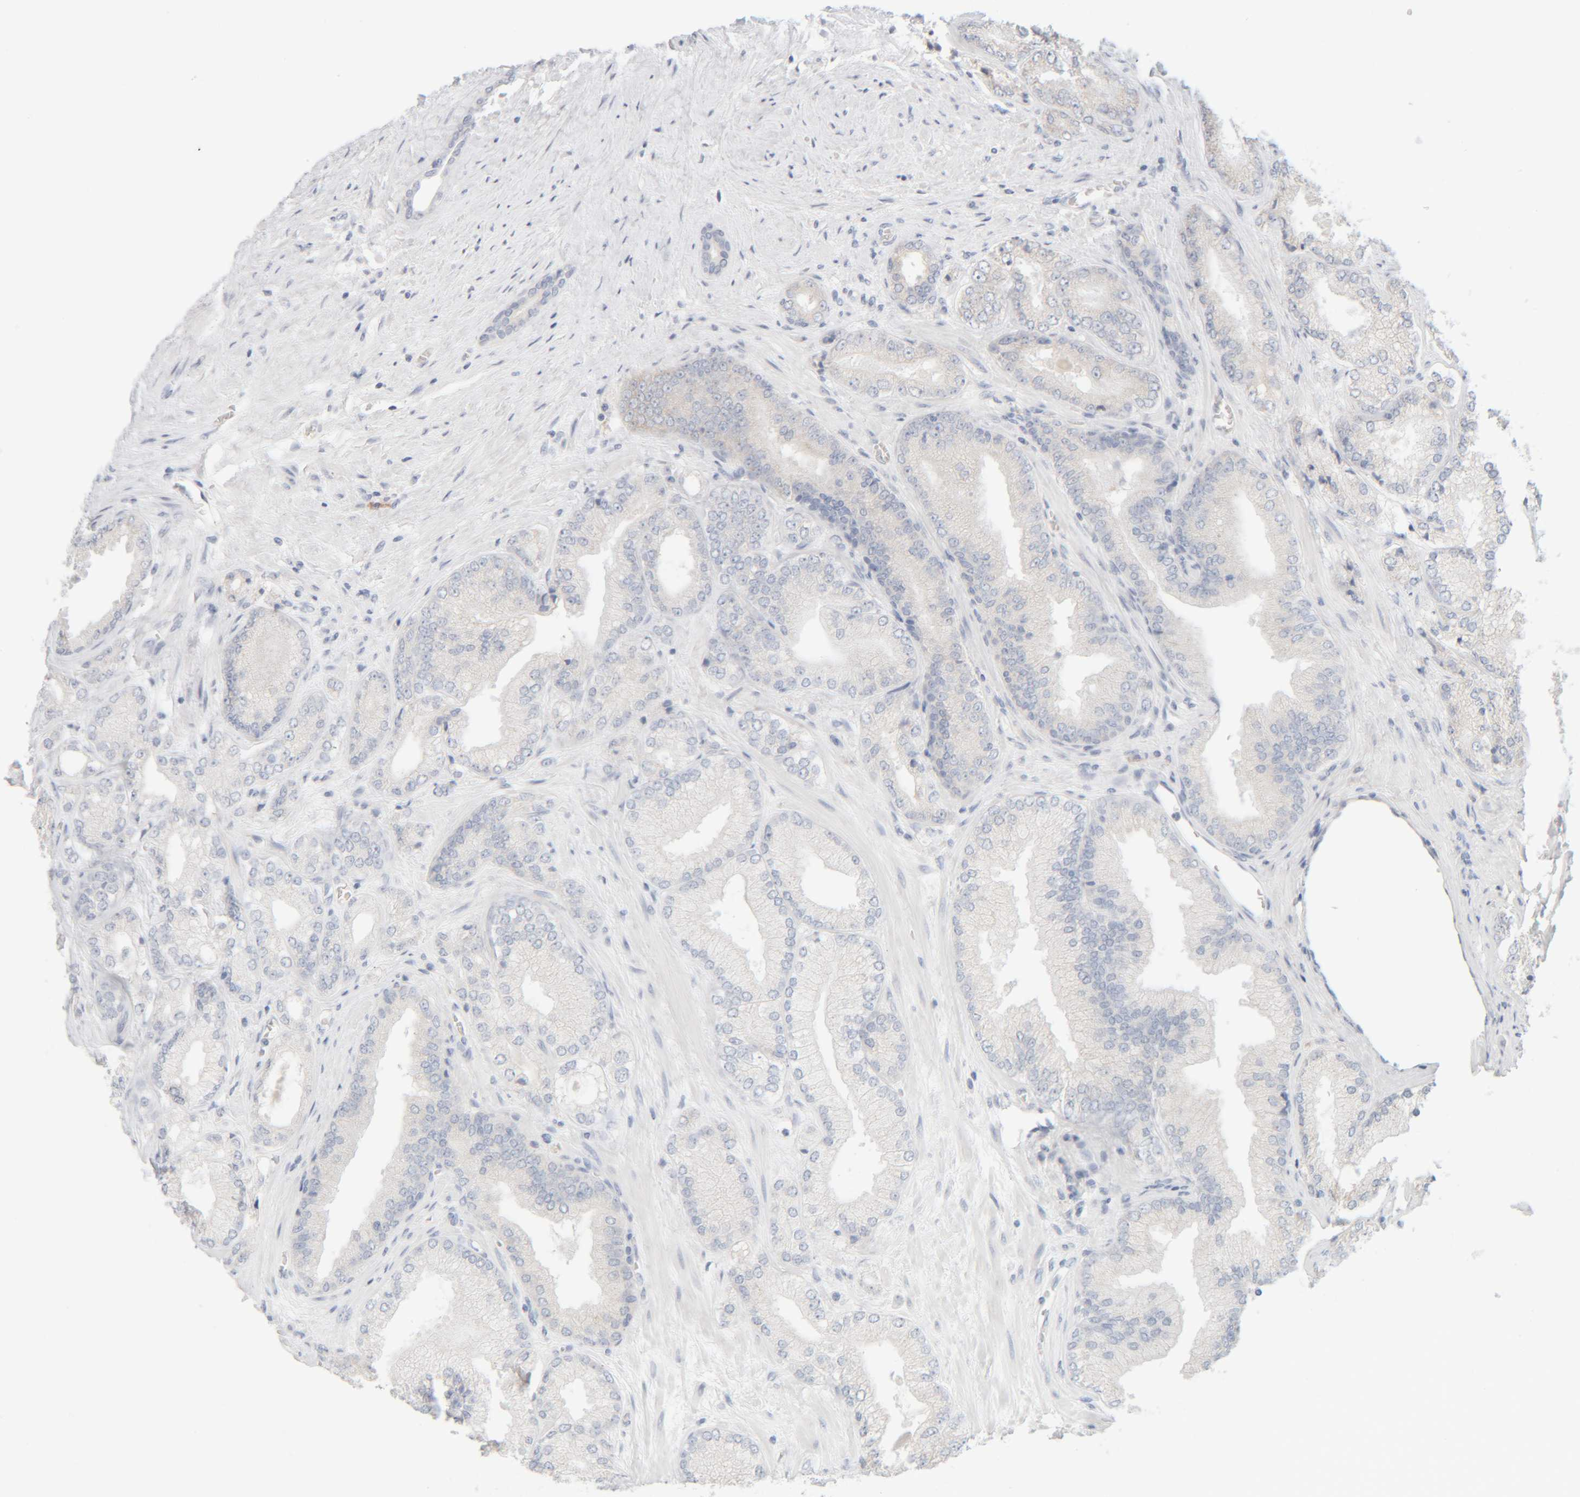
{"staining": {"intensity": "negative", "quantity": "none", "location": "none"}, "tissue": "prostate cancer", "cell_type": "Tumor cells", "image_type": "cancer", "snomed": [{"axis": "morphology", "description": "Adenocarcinoma, Low grade"}, {"axis": "topography", "description": "Prostate"}], "caption": "Tumor cells are negative for brown protein staining in prostate adenocarcinoma (low-grade).", "gene": "RIDA", "patient": {"sex": "male", "age": 65}}